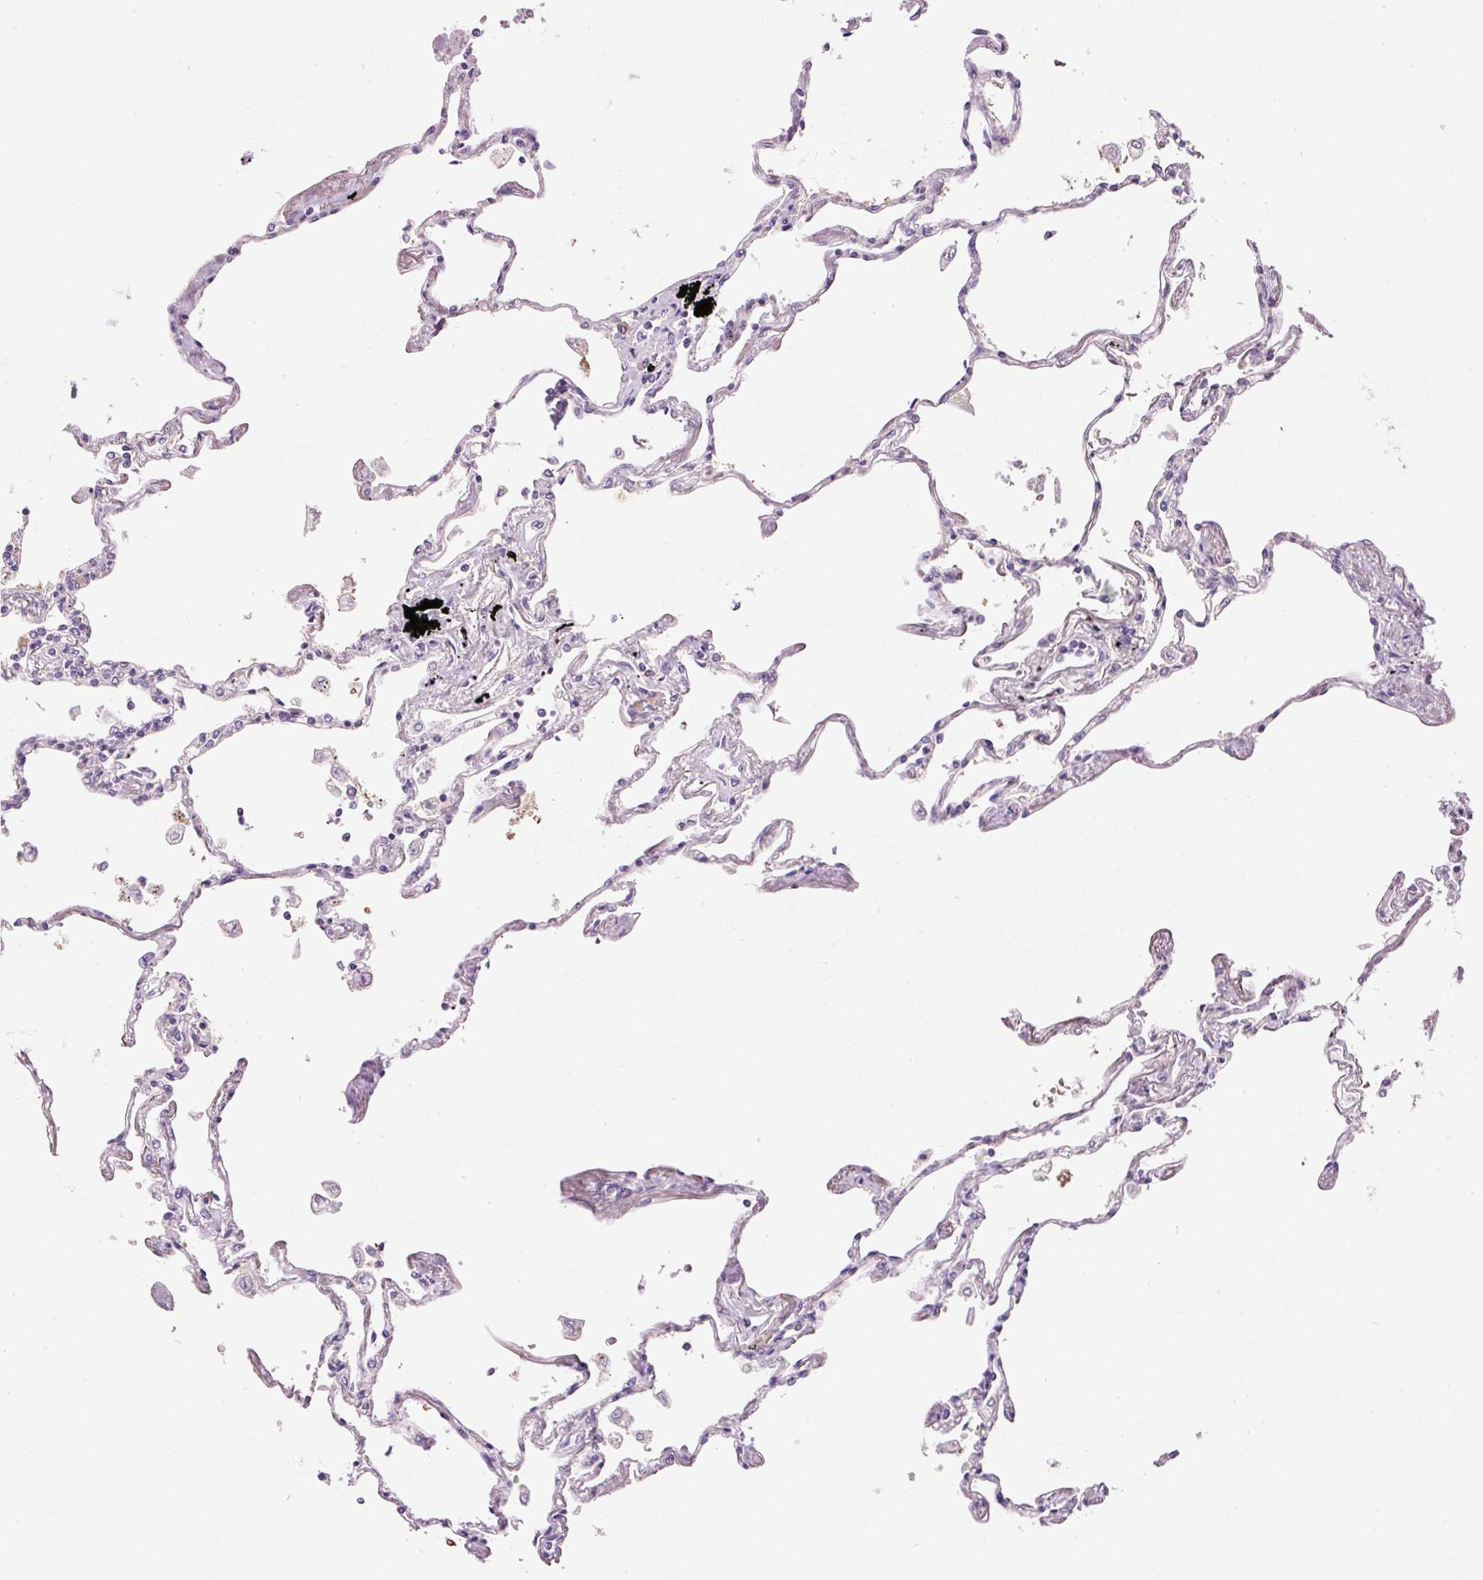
{"staining": {"intensity": "negative", "quantity": "none", "location": "none"}, "tissue": "lung", "cell_type": "Alveolar cells", "image_type": "normal", "snomed": [{"axis": "morphology", "description": "Normal tissue, NOS"}, {"axis": "topography", "description": "Lung"}], "caption": "The image exhibits no staining of alveolar cells in benign lung.", "gene": "PNPLA5", "patient": {"sex": "female", "age": 67}}